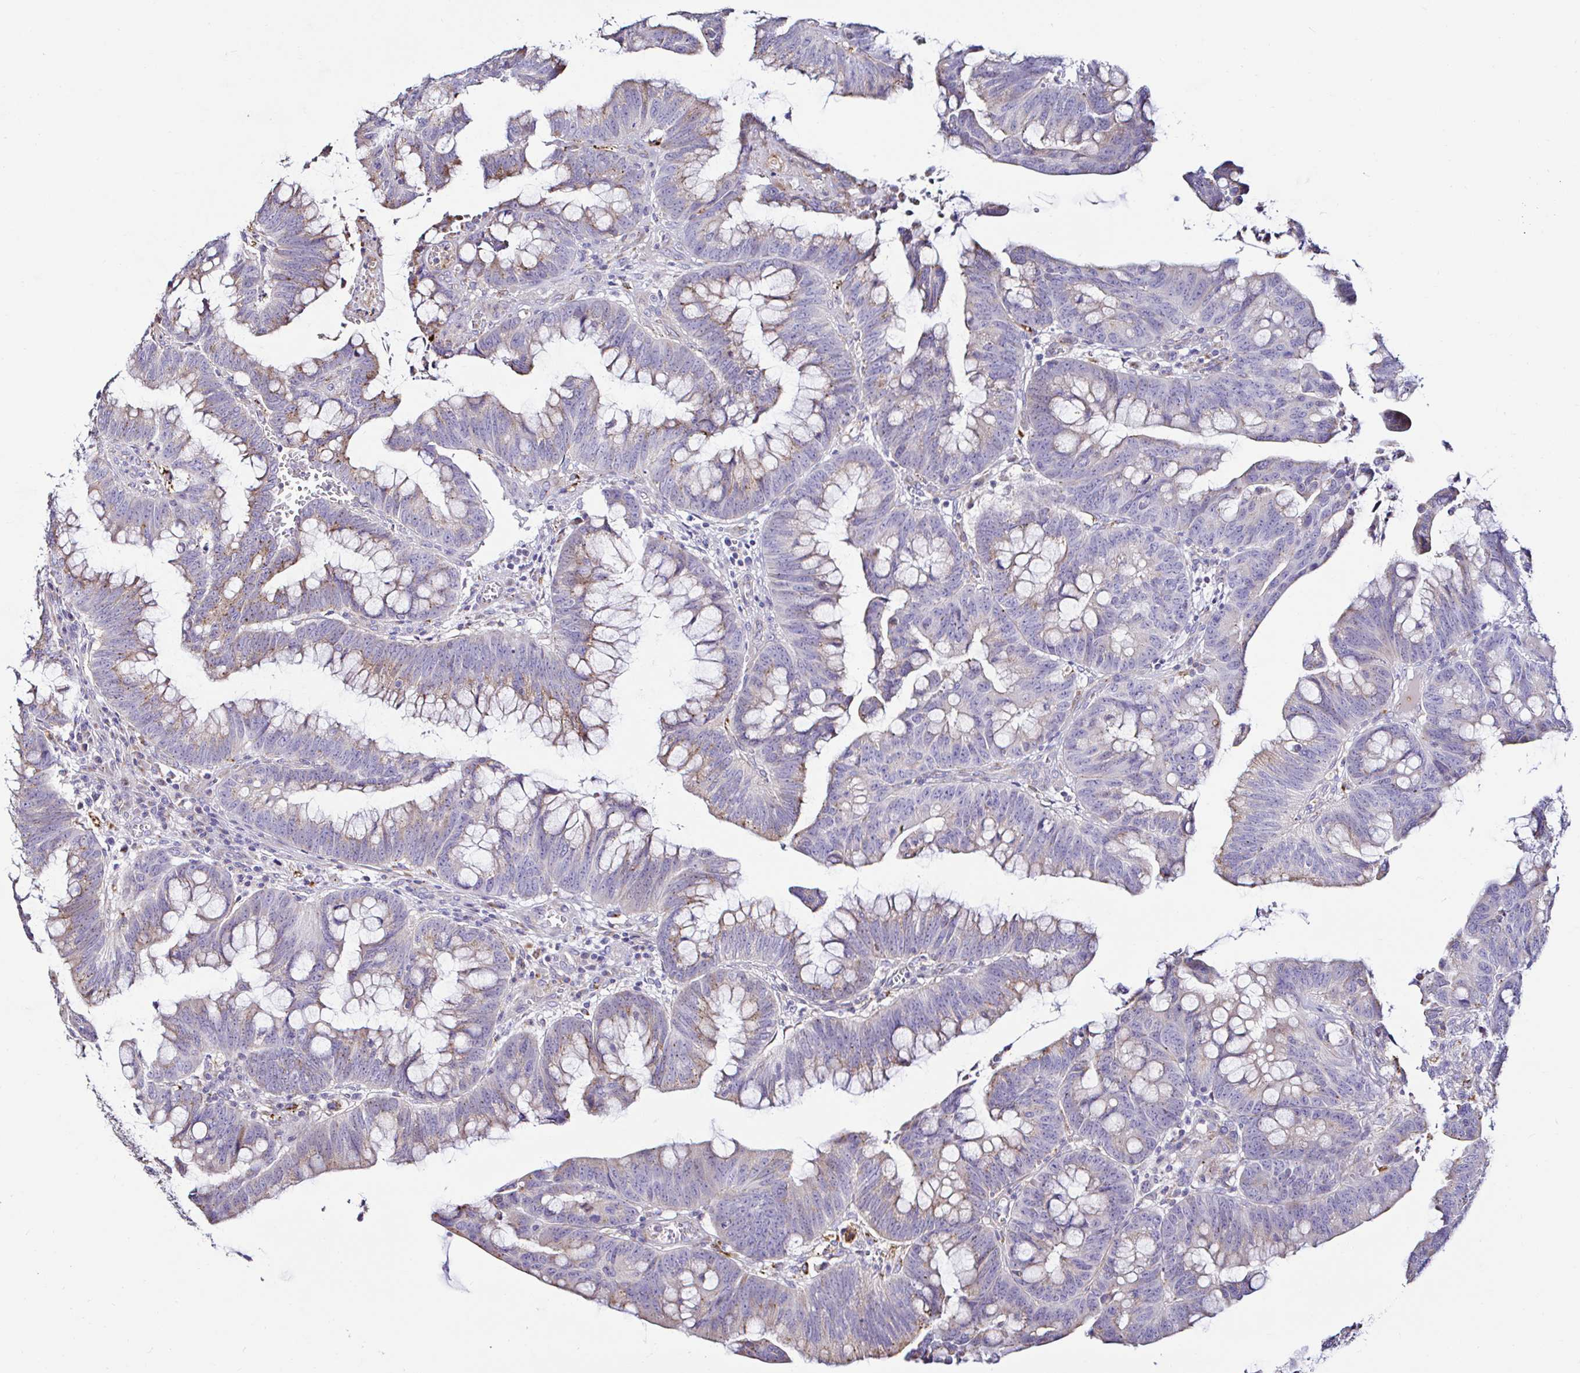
{"staining": {"intensity": "weak", "quantity": ">75%", "location": "cytoplasmic/membranous"}, "tissue": "colorectal cancer", "cell_type": "Tumor cells", "image_type": "cancer", "snomed": [{"axis": "morphology", "description": "Adenocarcinoma, NOS"}, {"axis": "topography", "description": "Colon"}], "caption": "Approximately >75% of tumor cells in colorectal cancer demonstrate weak cytoplasmic/membranous protein expression as visualized by brown immunohistochemical staining.", "gene": "GALNS", "patient": {"sex": "male", "age": 62}}